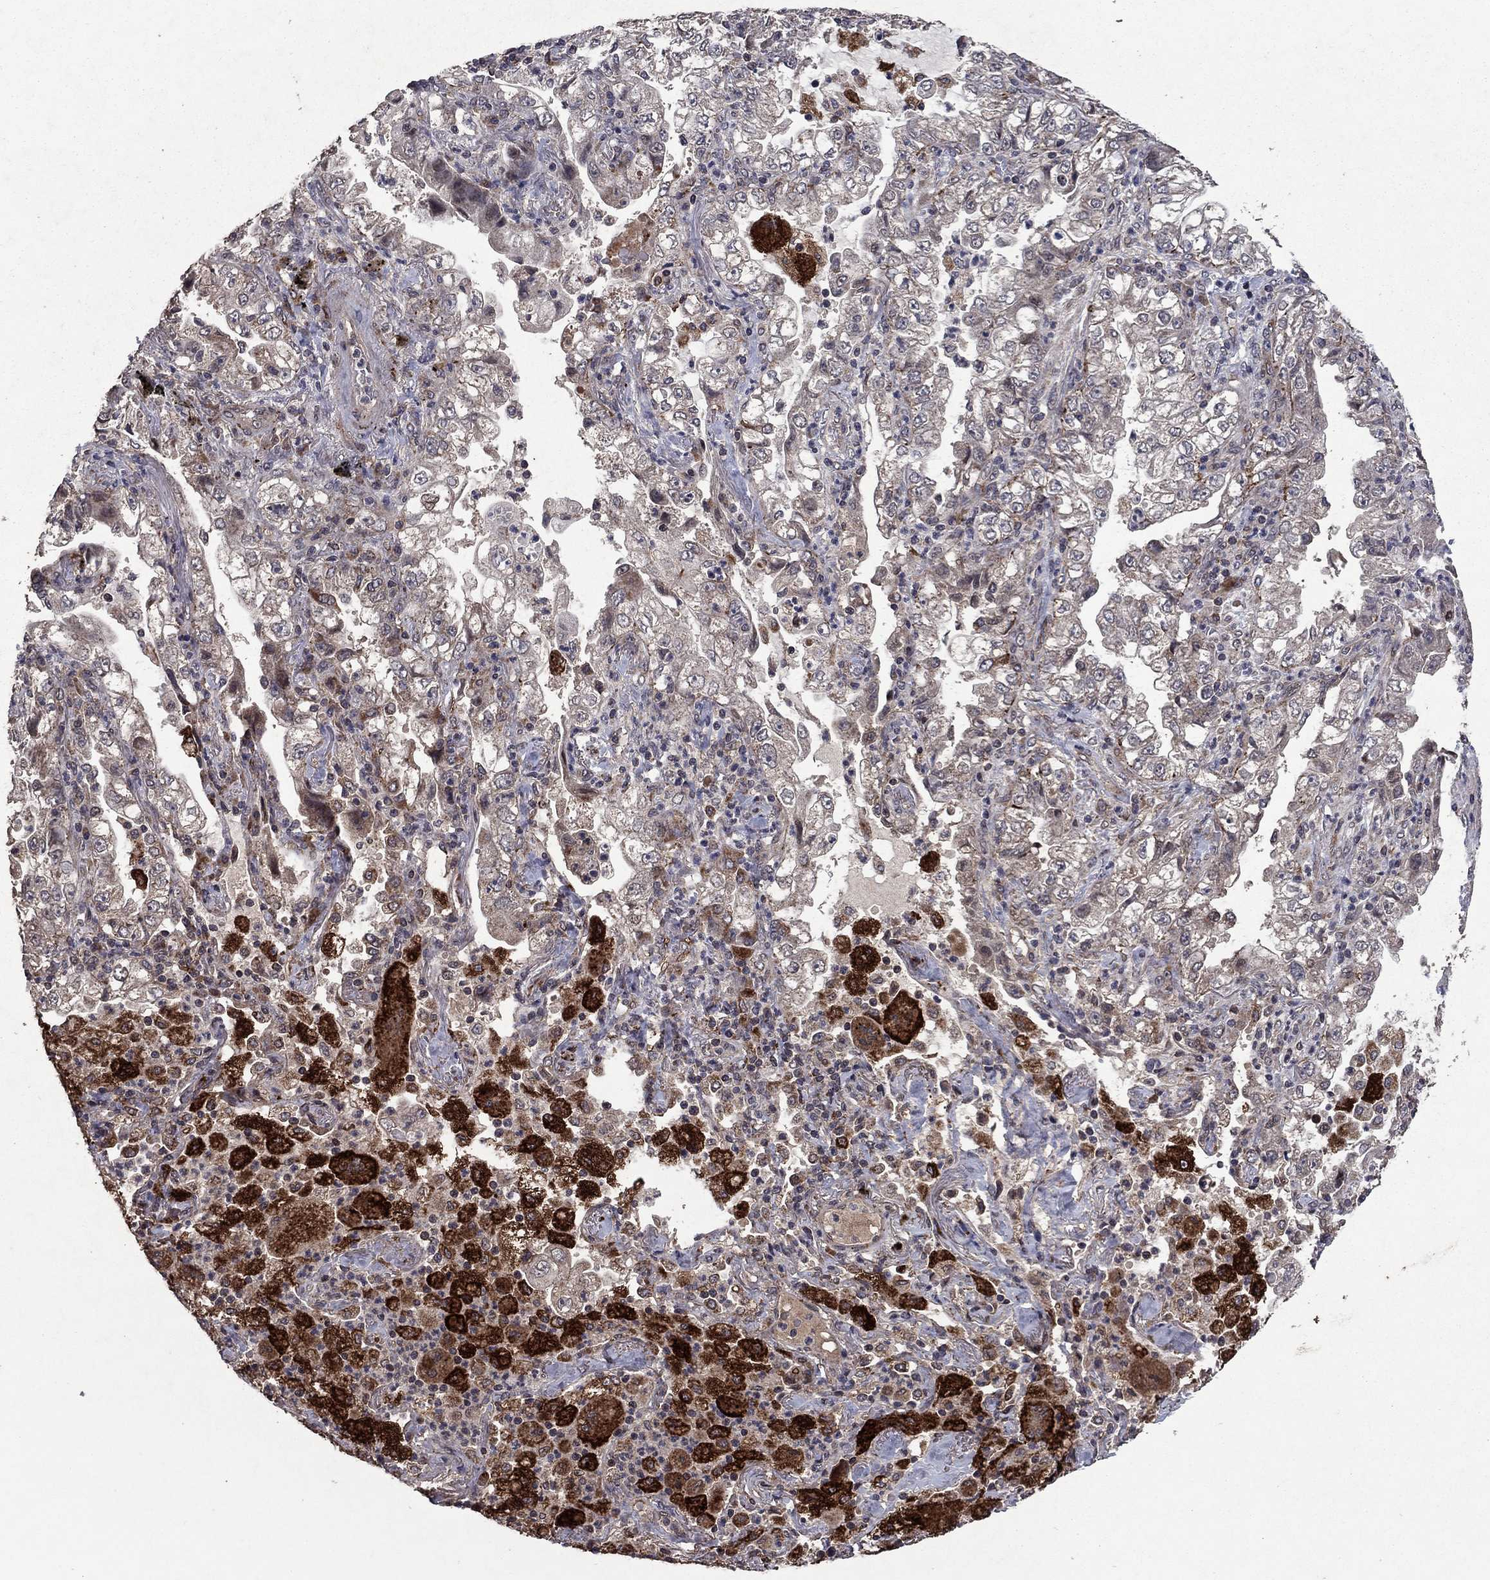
{"staining": {"intensity": "negative", "quantity": "none", "location": "none"}, "tissue": "lung cancer", "cell_type": "Tumor cells", "image_type": "cancer", "snomed": [{"axis": "morphology", "description": "Adenocarcinoma, NOS"}, {"axis": "topography", "description": "Lung"}], "caption": "High power microscopy photomicrograph of an immunohistochemistry (IHC) micrograph of lung cancer, revealing no significant expression in tumor cells.", "gene": "DHRS1", "patient": {"sex": "female", "age": 73}}